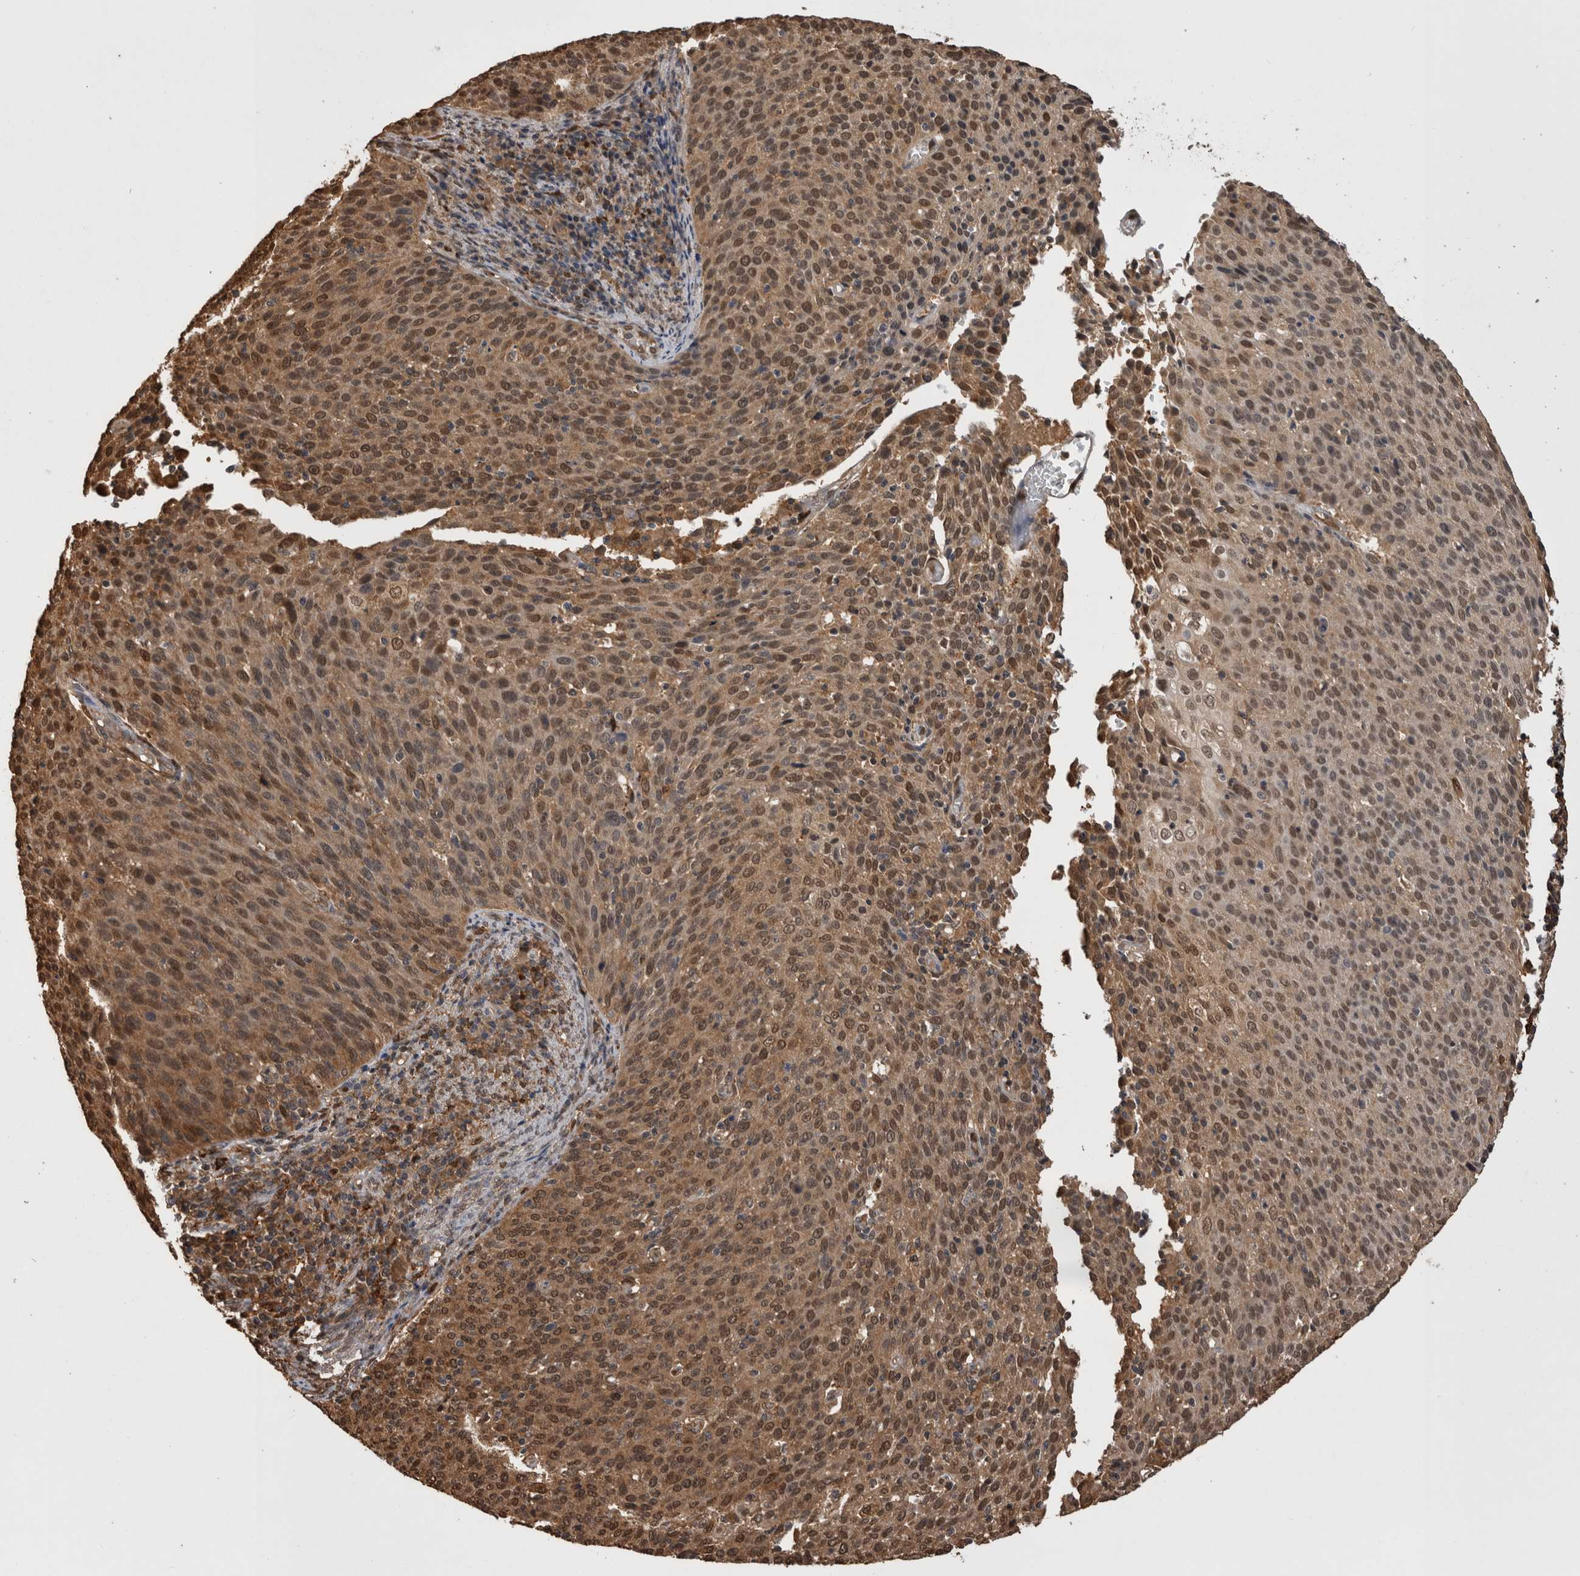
{"staining": {"intensity": "moderate", "quantity": ">75%", "location": "cytoplasmic/membranous,nuclear"}, "tissue": "cervical cancer", "cell_type": "Tumor cells", "image_type": "cancer", "snomed": [{"axis": "morphology", "description": "Squamous cell carcinoma, NOS"}, {"axis": "topography", "description": "Cervix"}], "caption": "An image showing moderate cytoplasmic/membranous and nuclear expression in about >75% of tumor cells in cervical cancer (squamous cell carcinoma), as visualized by brown immunohistochemical staining.", "gene": "LXN", "patient": {"sex": "female", "age": 38}}